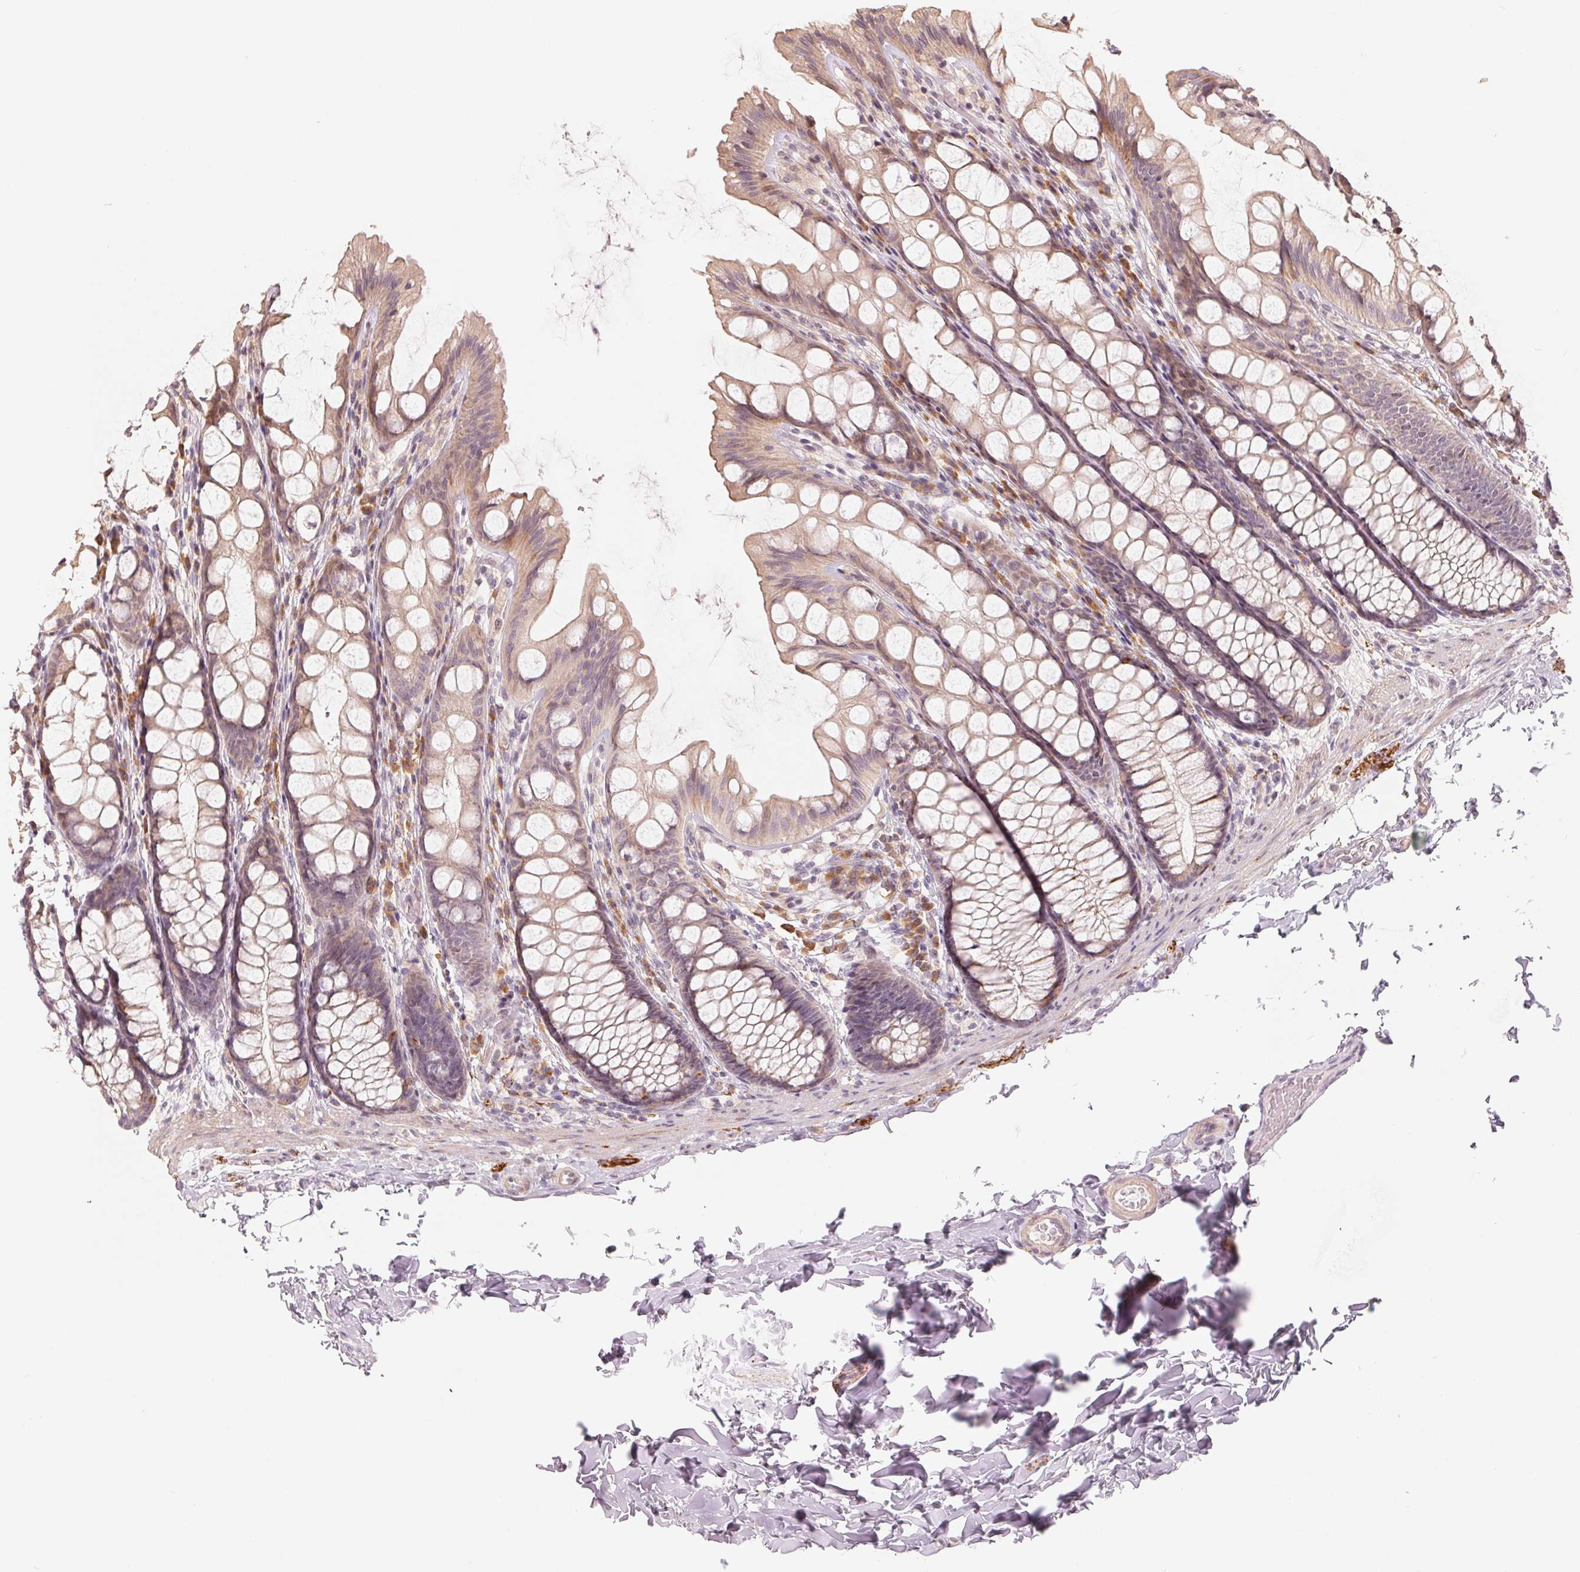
{"staining": {"intensity": "weak", "quantity": "25%-75%", "location": "cytoplasmic/membranous"}, "tissue": "colon", "cell_type": "Endothelial cells", "image_type": "normal", "snomed": [{"axis": "morphology", "description": "Normal tissue, NOS"}, {"axis": "topography", "description": "Colon"}], "caption": "DAB (3,3'-diaminobenzidine) immunohistochemical staining of normal human colon shows weak cytoplasmic/membranous protein positivity in approximately 25%-75% of endothelial cells.", "gene": "DENND2C", "patient": {"sex": "male", "age": 47}}